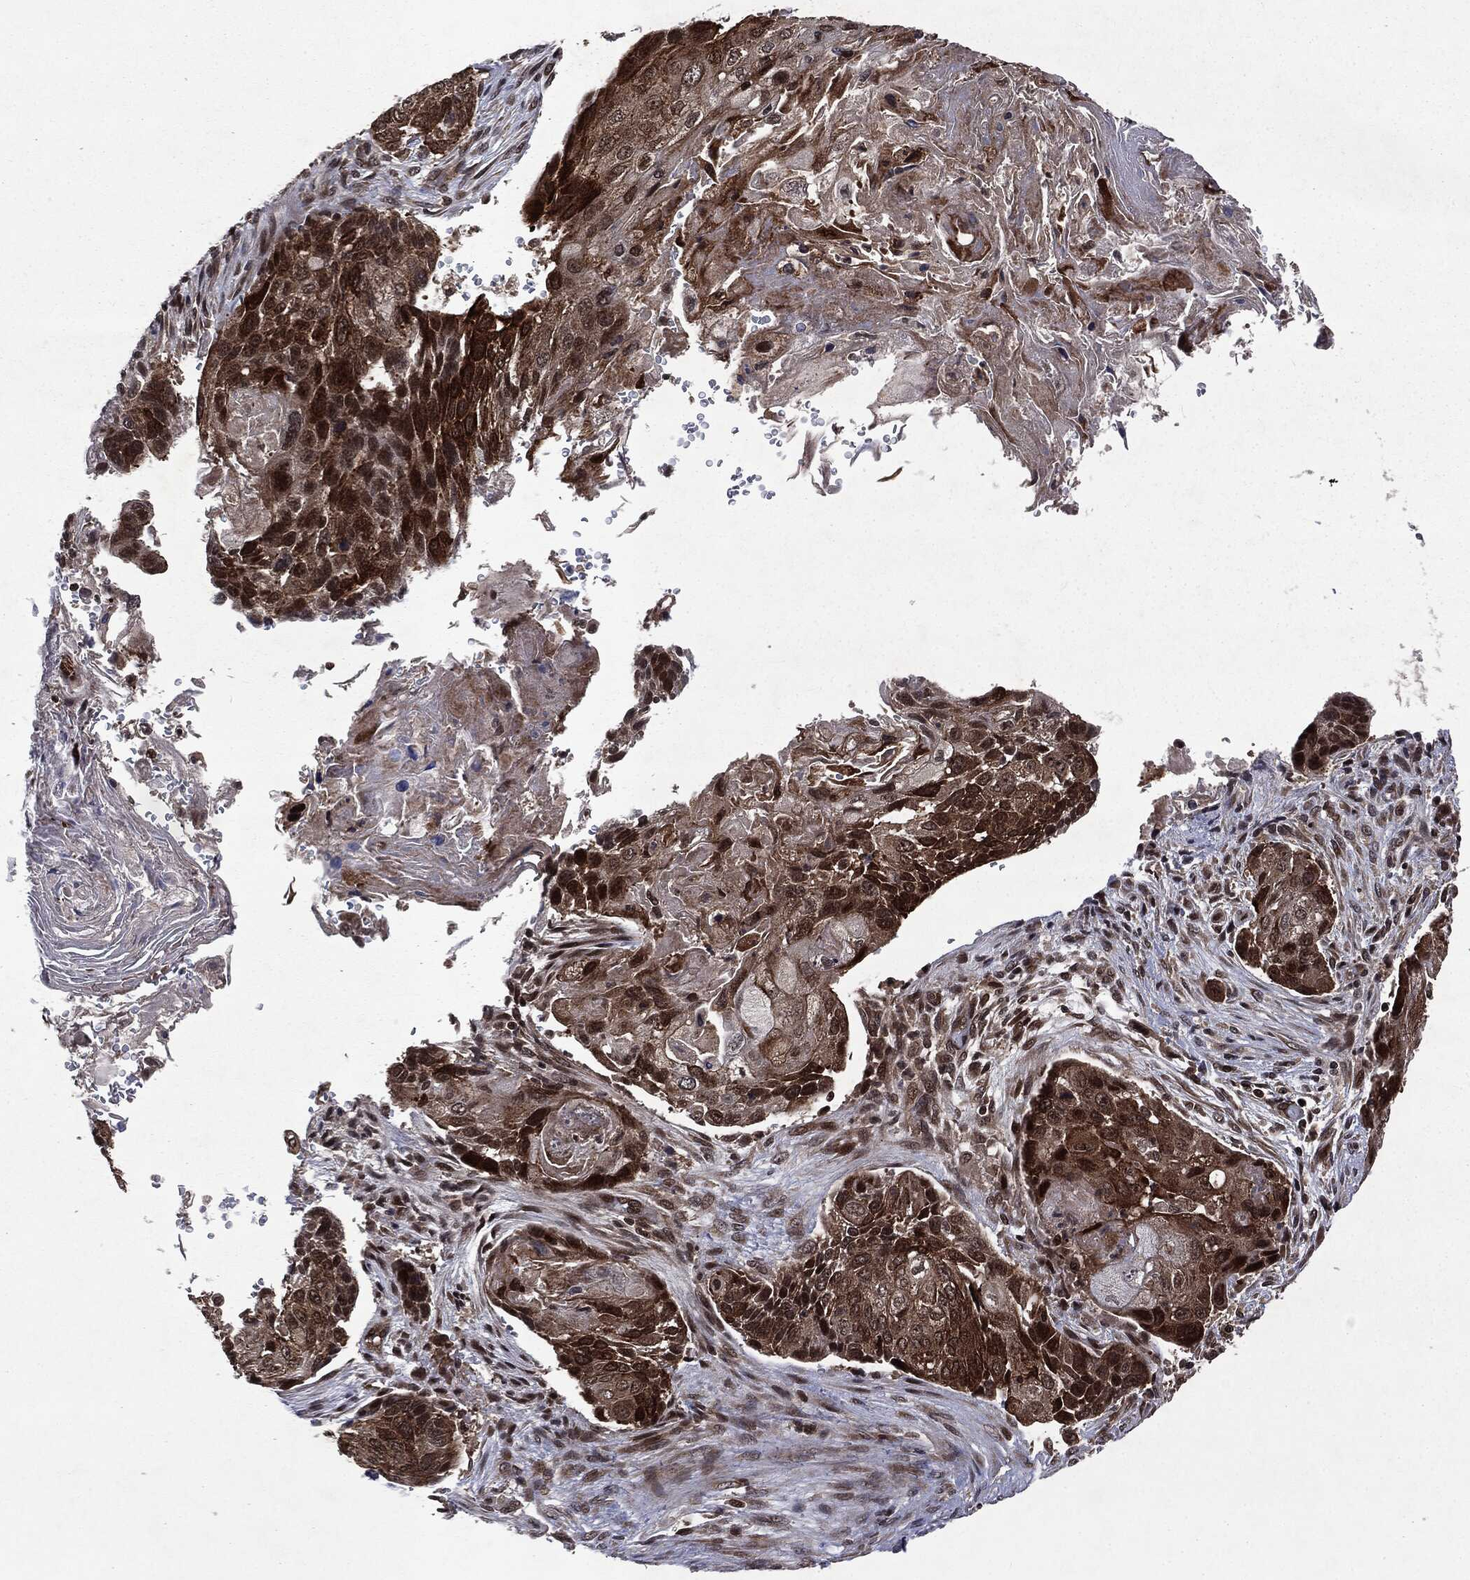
{"staining": {"intensity": "strong", "quantity": "25%-75%", "location": "cytoplasmic/membranous,nuclear"}, "tissue": "lung cancer", "cell_type": "Tumor cells", "image_type": "cancer", "snomed": [{"axis": "morphology", "description": "Normal tissue, NOS"}, {"axis": "morphology", "description": "Squamous cell carcinoma, NOS"}, {"axis": "topography", "description": "Bronchus"}, {"axis": "topography", "description": "Lung"}], "caption": "Lung cancer tissue demonstrates strong cytoplasmic/membranous and nuclear staining in about 25%-75% of tumor cells", "gene": "STAU2", "patient": {"sex": "male", "age": 69}}